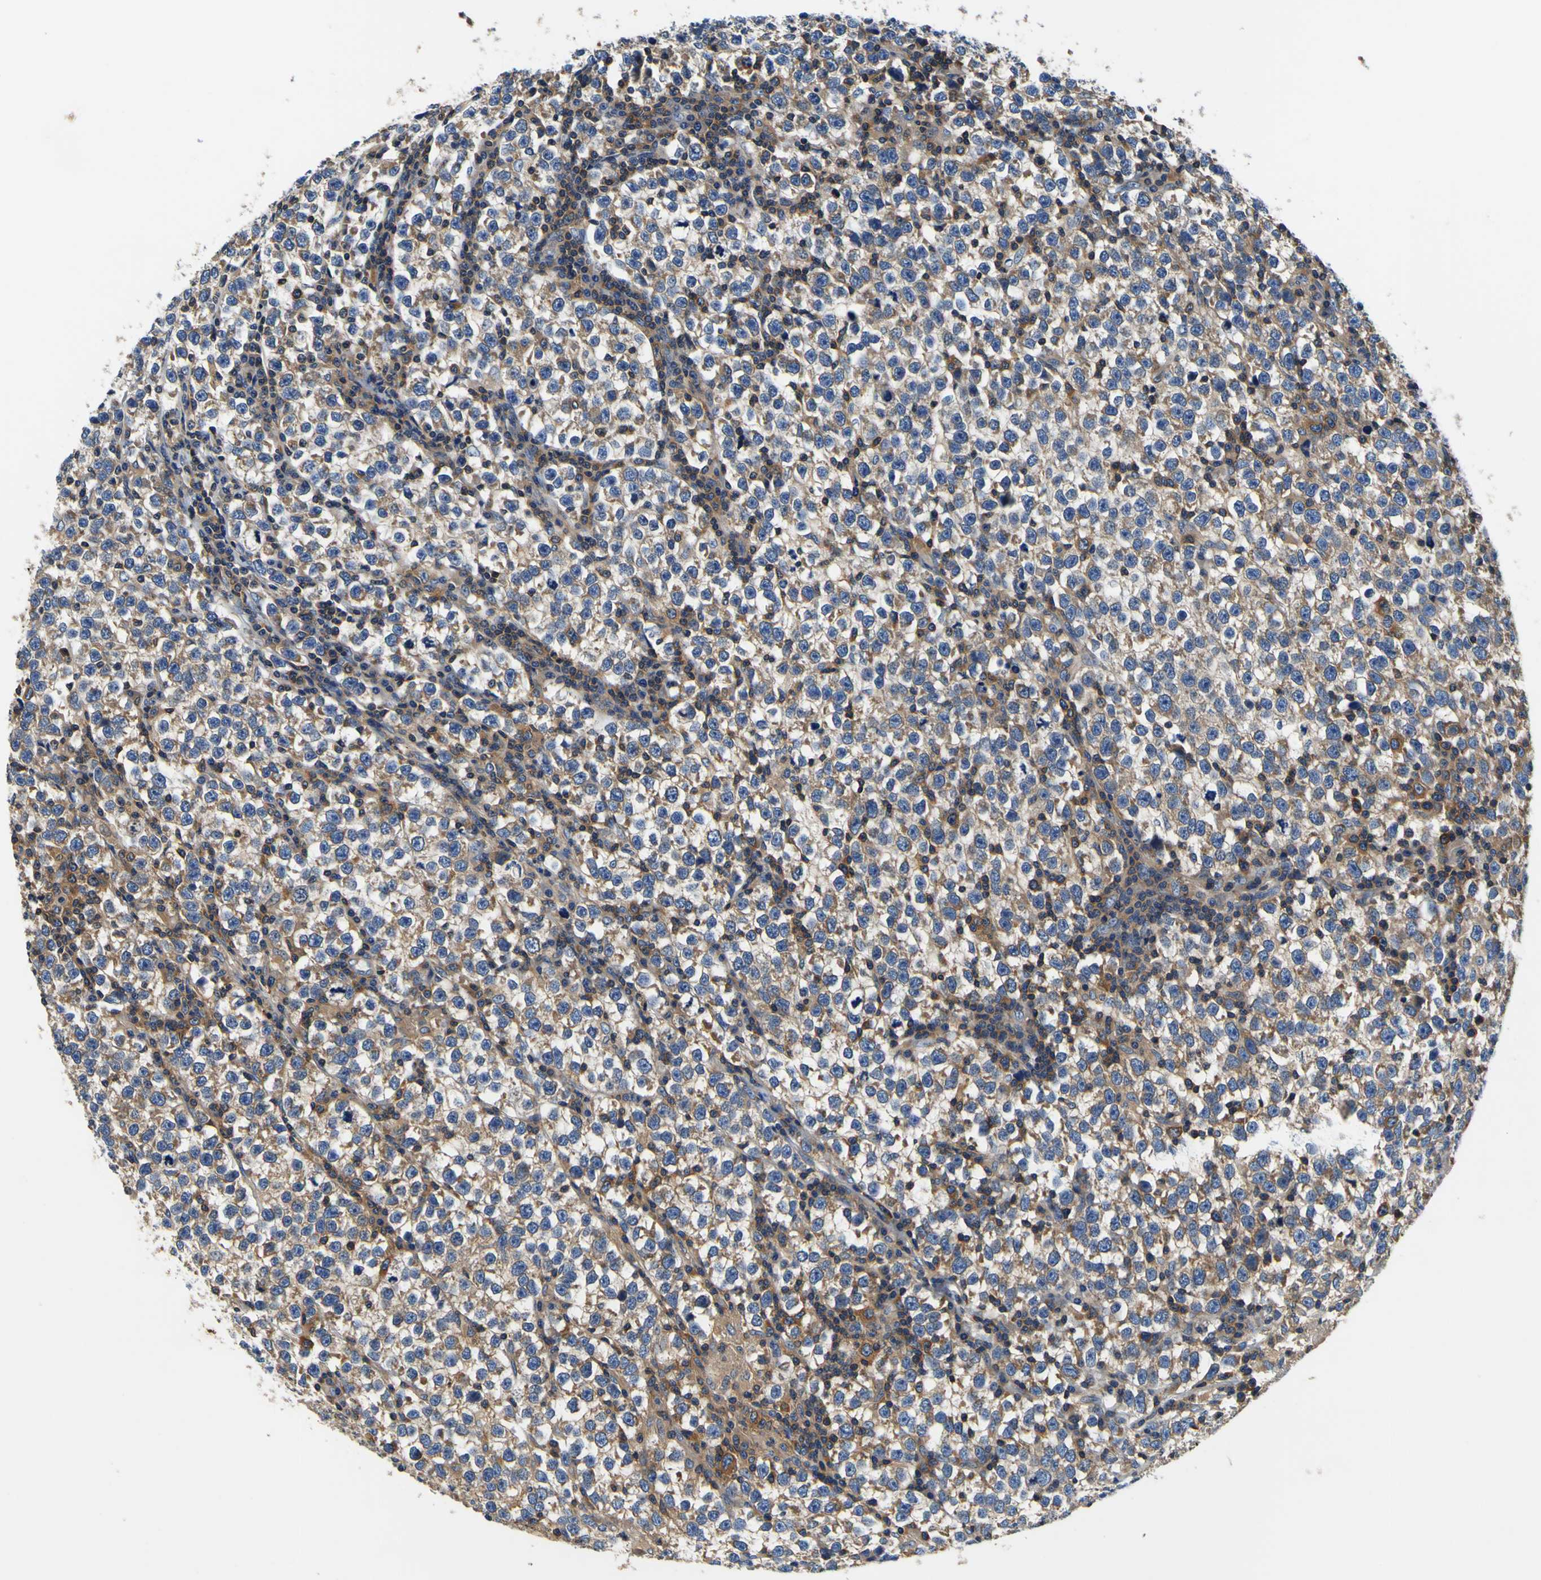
{"staining": {"intensity": "weak", "quantity": ">75%", "location": "cytoplasmic/membranous"}, "tissue": "testis cancer", "cell_type": "Tumor cells", "image_type": "cancer", "snomed": [{"axis": "morphology", "description": "Normal tissue, NOS"}, {"axis": "morphology", "description": "Seminoma, NOS"}, {"axis": "topography", "description": "Testis"}], "caption": "IHC micrograph of human testis seminoma stained for a protein (brown), which demonstrates low levels of weak cytoplasmic/membranous staining in approximately >75% of tumor cells.", "gene": "CNR2", "patient": {"sex": "male", "age": 43}}